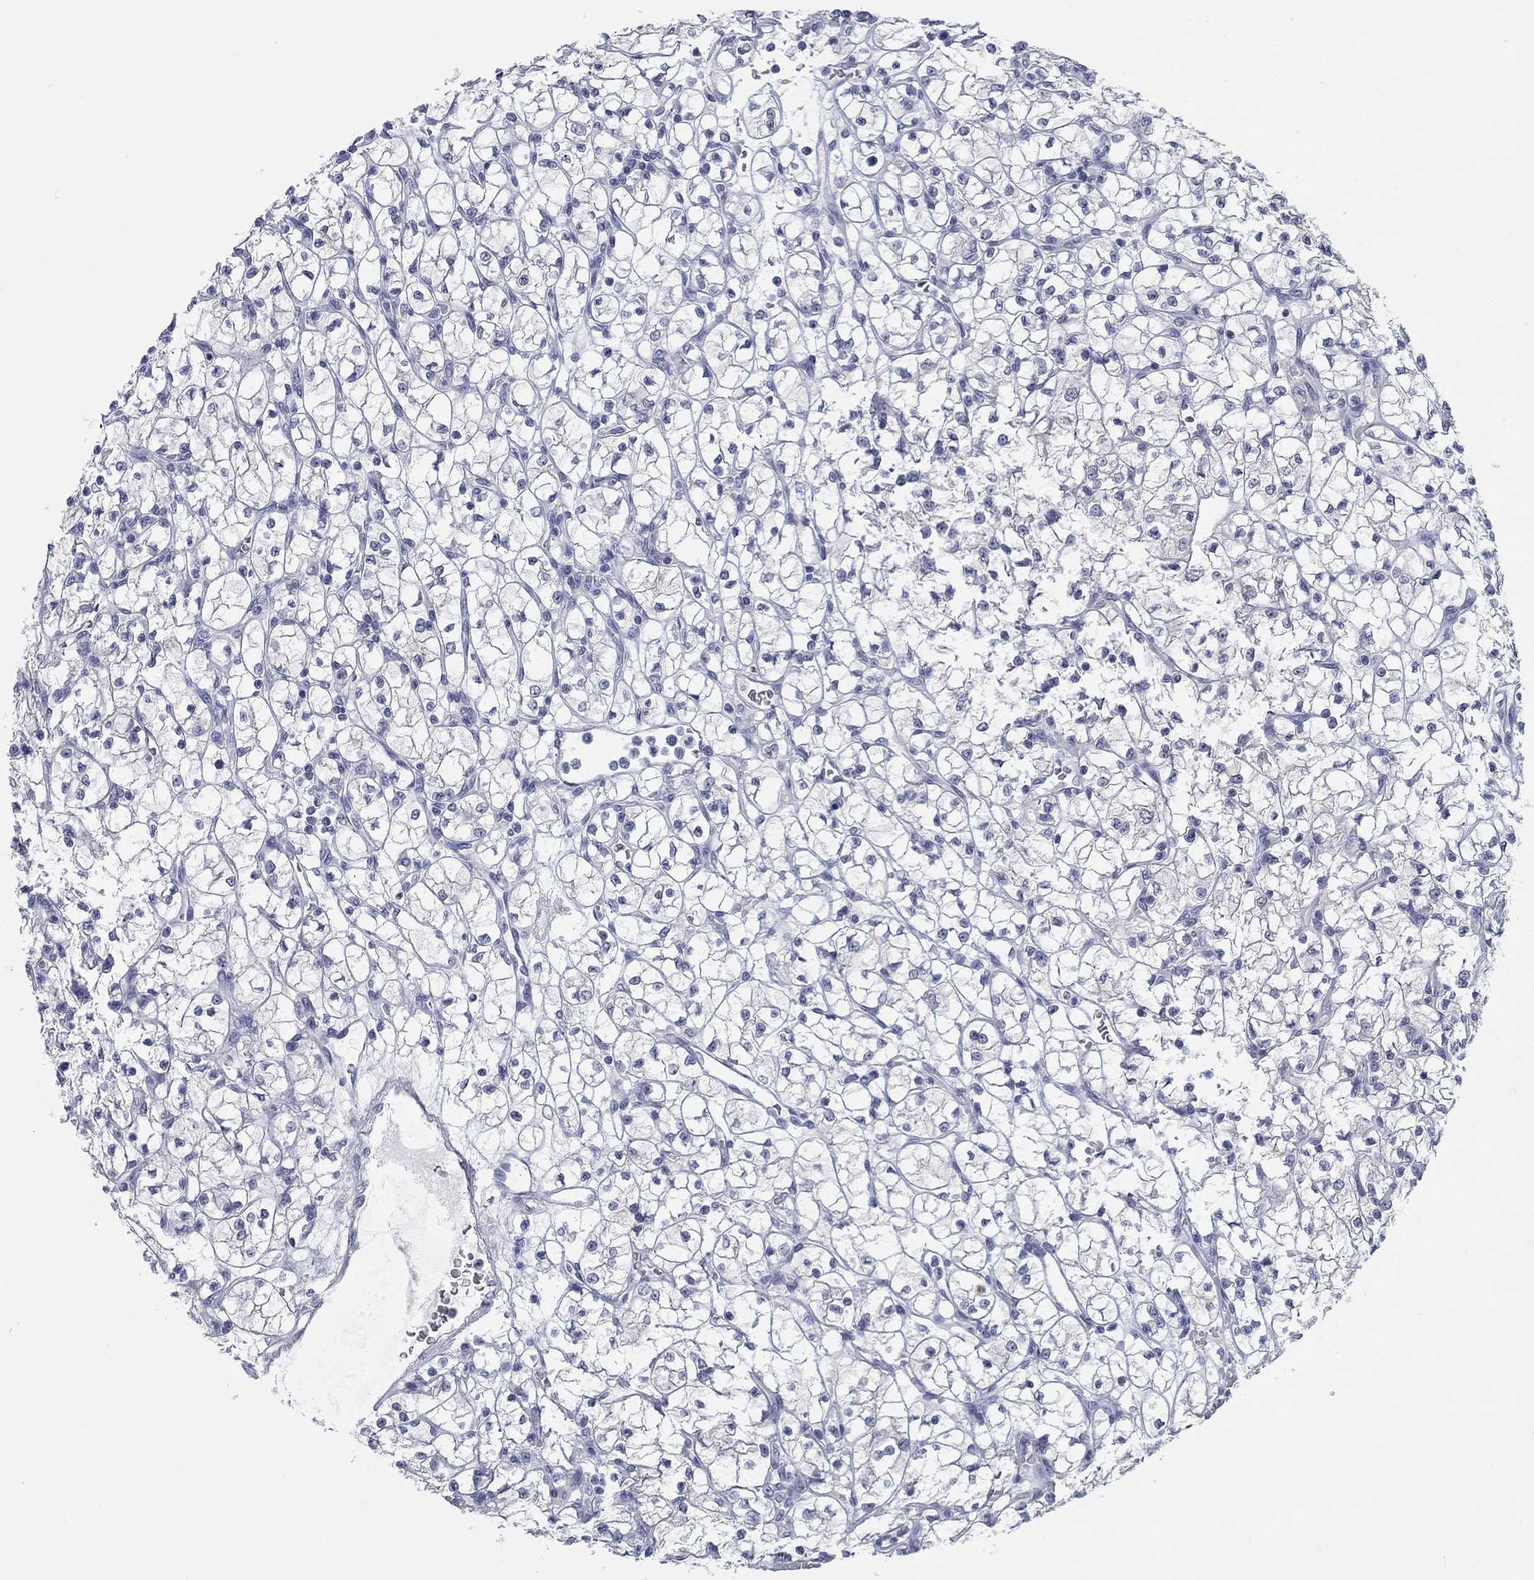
{"staining": {"intensity": "negative", "quantity": "none", "location": "none"}, "tissue": "renal cancer", "cell_type": "Tumor cells", "image_type": "cancer", "snomed": [{"axis": "morphology", "description": "Adenocarcinoma, NOS"}, {"axis": "topography", "description": "Kidney"}], "caption": "This is an immunohistochemistry (IHC) micrograph of human adenocarcinoma (renal). There is no expression in tumor cells.", "gene": "ATP6V1G2", "patient": {"sex": "female", "age": 64}}